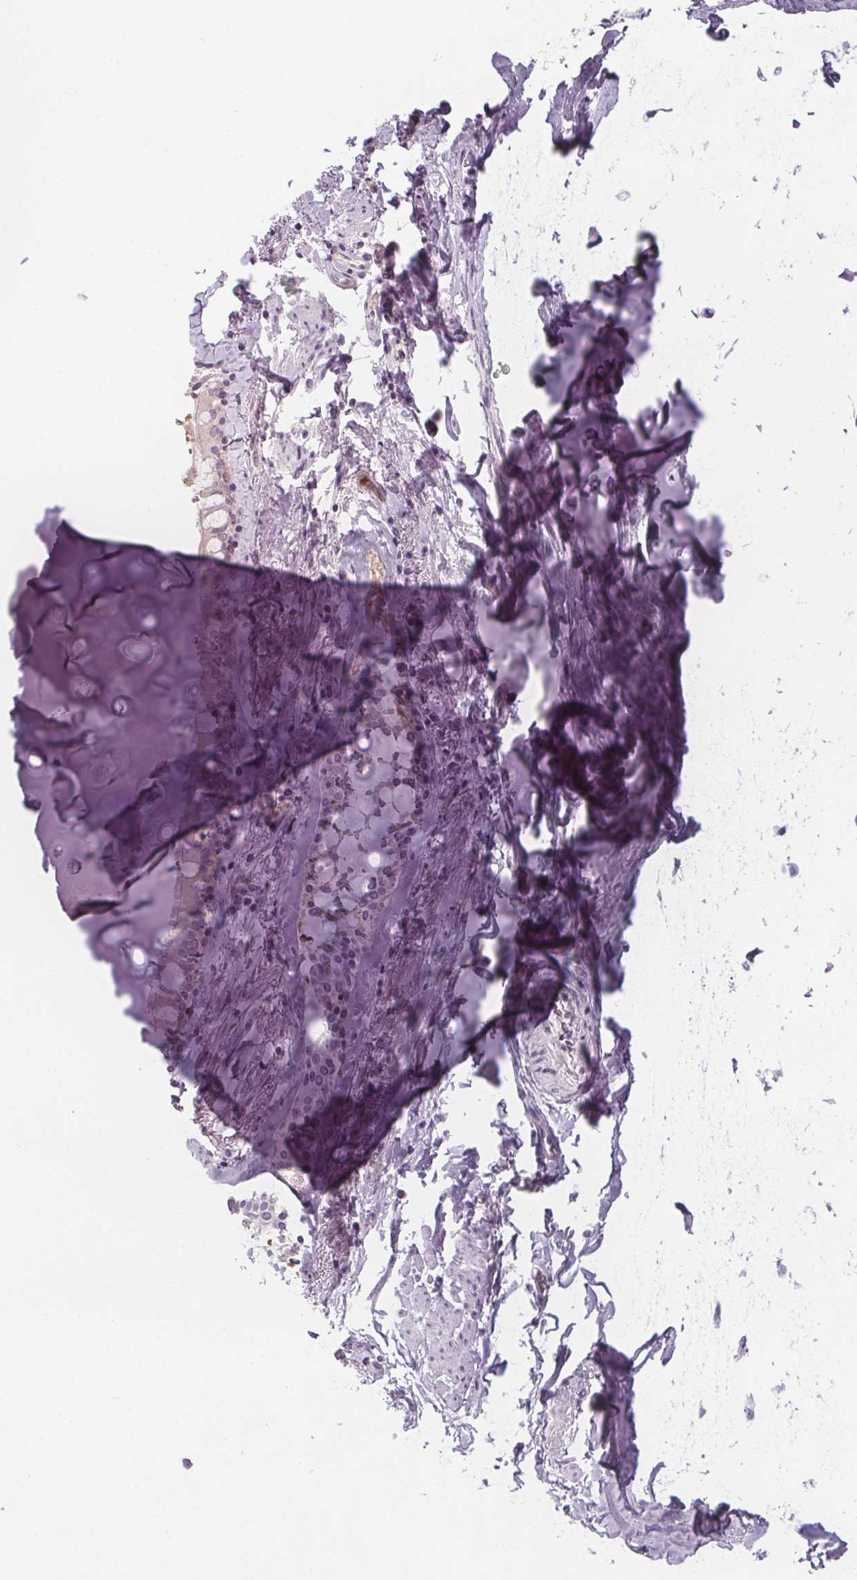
{"staining": {"intensity": "weak", "quantity": "<25%", "location": "nuclear"}, "tissue": "adipose tissue", "cell_type": "Adipocytes", "image_type": "normal", "snomed": [{"axis": "morphology", "description": "Normal tissue, NOS"}, {"axis": "topography", "description": "Cartilage tissue"}, {"axis": "topography", "description": "Bronchus"}, {"axis": "topography", "description": "Peripheral nerve tissue"}], "caption": "Immunohistochemistry micrograph of benign adipose tissue: human adipose tissue stained with DAB demonstrates no significant protein staining in adipocytes.", "gene": "NOLC1", "patient": {"sex": "male", "age": 67}}